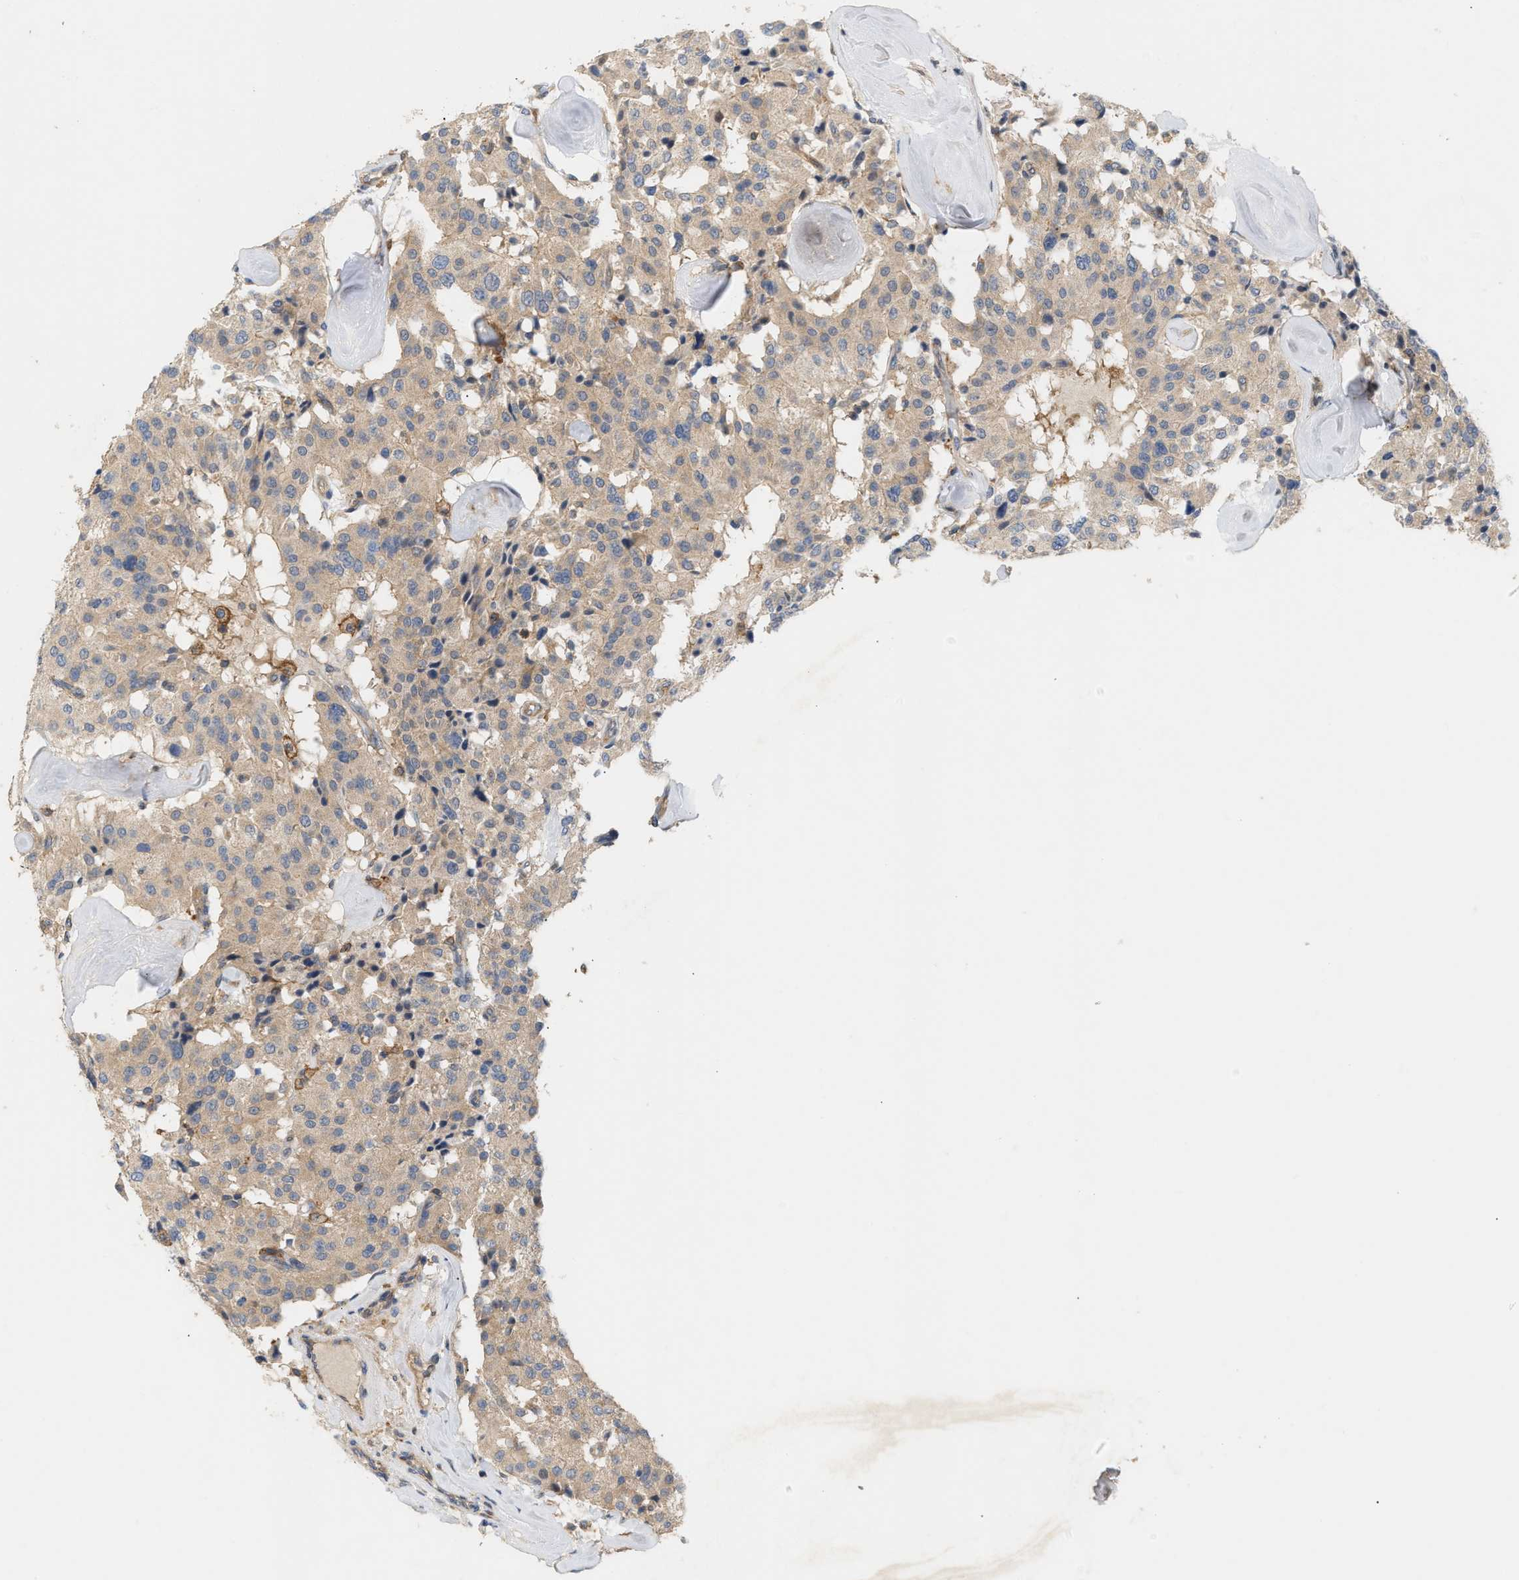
{"staining": {"intensity": "weak", "quantity": ">75%", "location": "cytoplasmic/membranous"}, "tissue": "carcinoid", "cell_type": "Tumor cells", "image_type": "cancer", "snomed": [{"axis": "morphology", "description": "Carcinoid, malignant, NOS"}, {"axis": "topography", "description": "Lung"}], "caption": "A low amount of weak cytoplasmic/membranous positivity is identified in approximately >75% of tumor cells in carcinoid tissue.", "gene": "DBNL", "patient": {"sex": "male", "age": 30}}